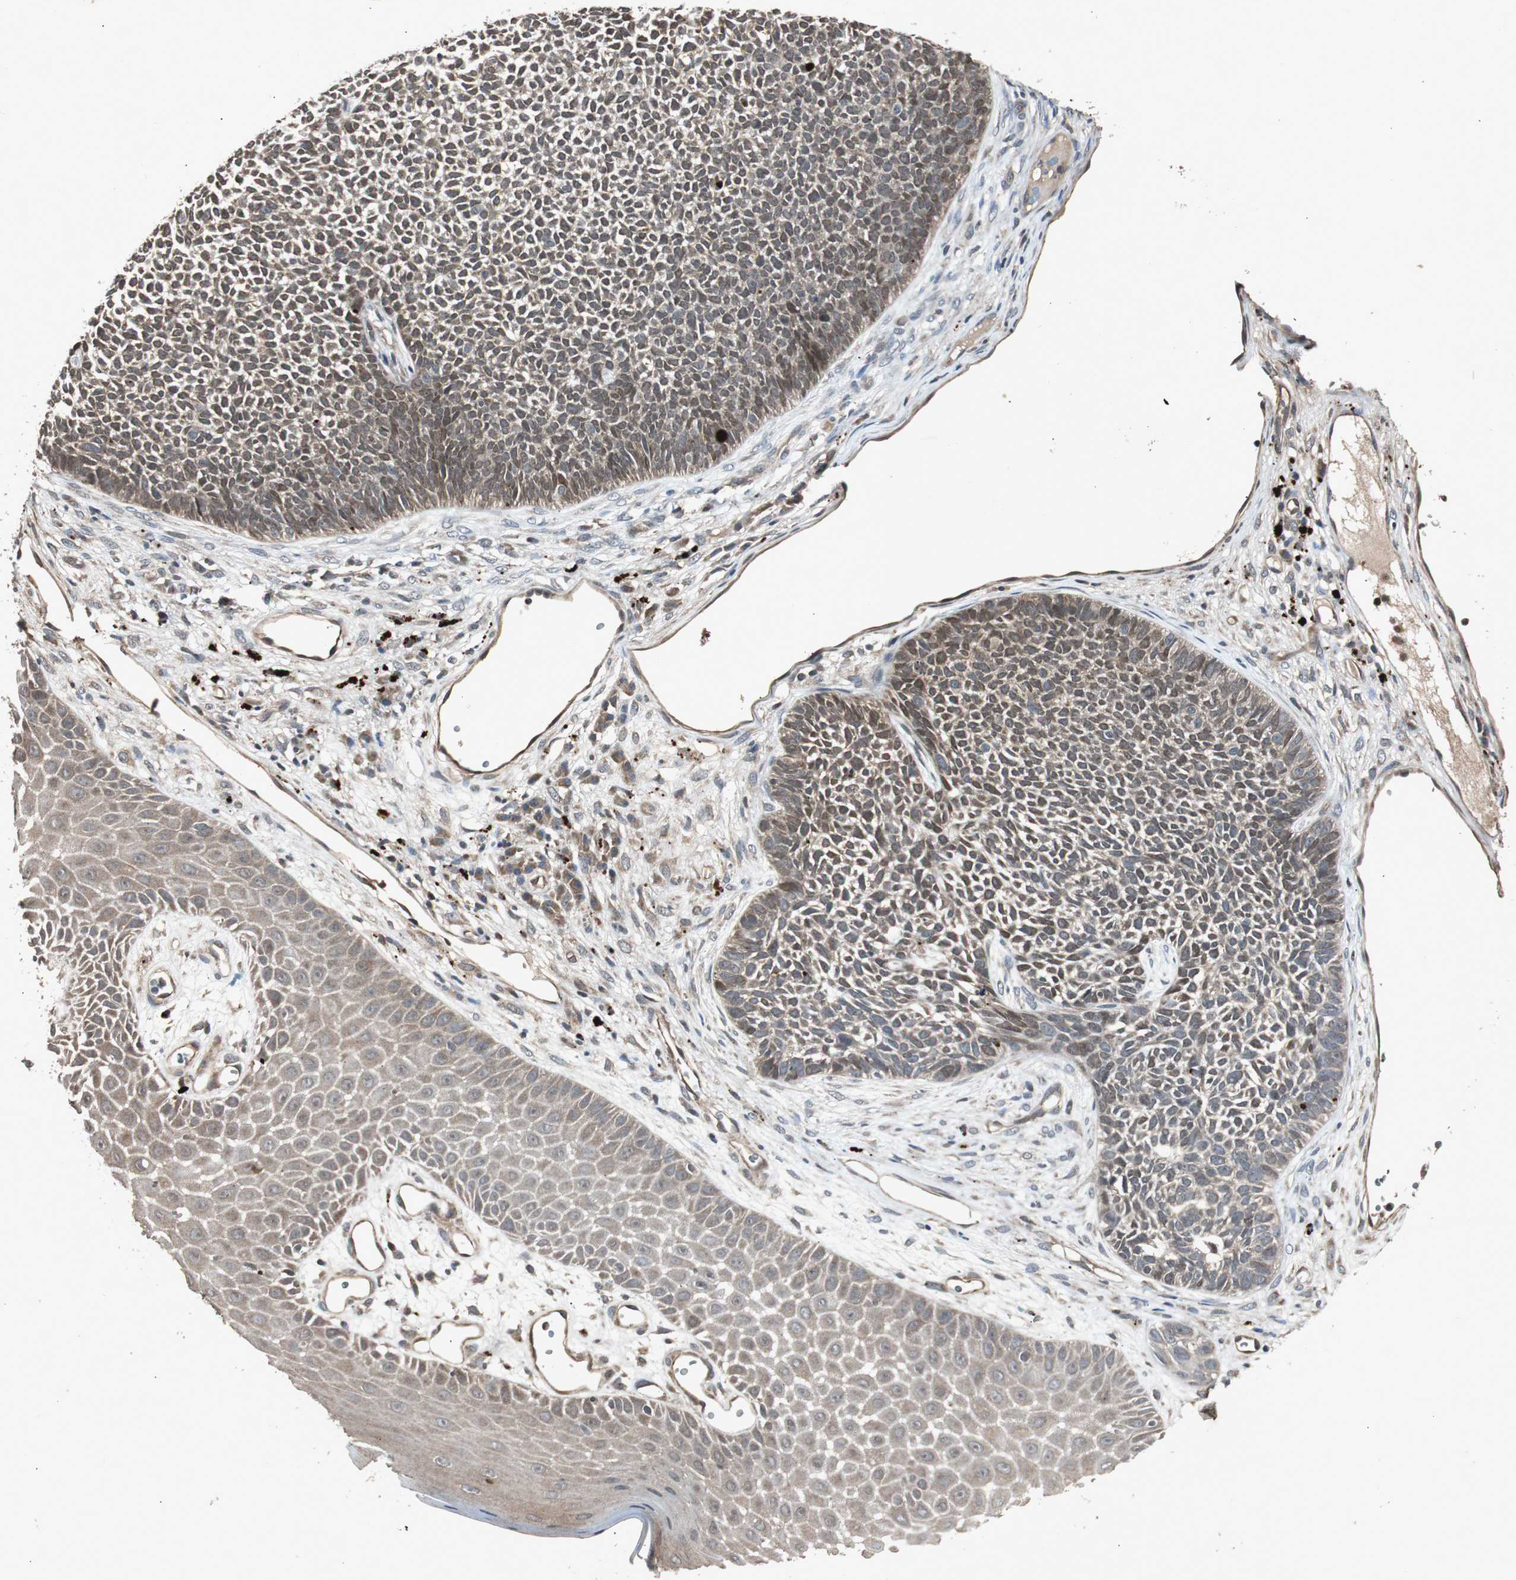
{"staining": {"intensity": "weak", "quantity": ">75%", "location": "cytoplasmic/membranous,nuclear"}, "tissue": "skin cancer", "cell_type": "Tumor cells", "image_type": "cancer", "snomed": [{"axis": "morphology", "description": "Basal cell carcinoma"}, {"axis": "topography", "description": "Skin"}], "caption": "Immunohistochemical staining of skin cancer exhibits weak cytoplasmic/membranous and nuclear protein staining in about >75% of tumor cells.", "gene": "SLIT2", "patient": {"sex": "female", "age": 84}}